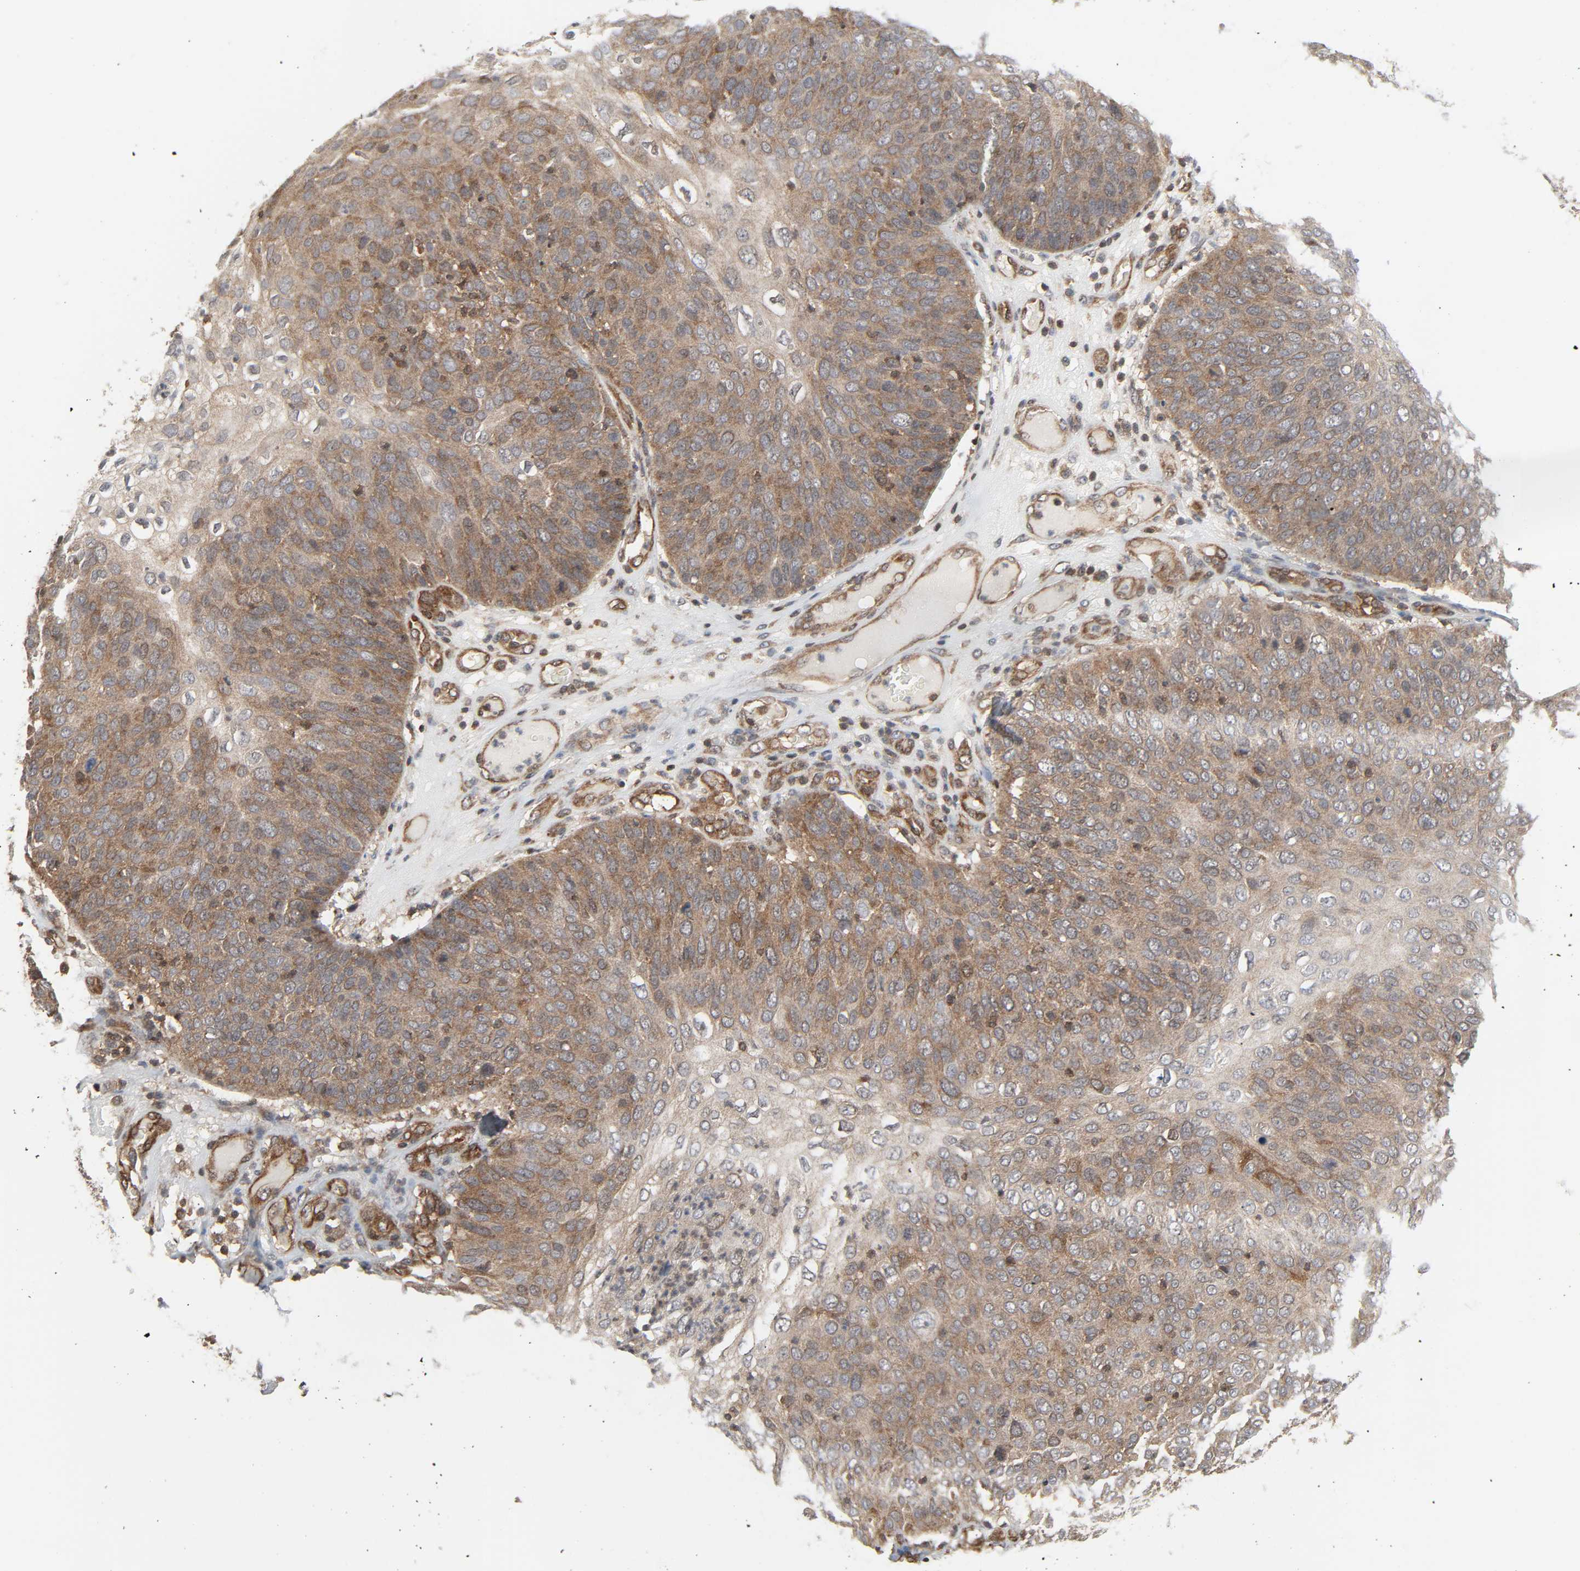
{"staining": {"intensity": "moderate", "quantity": ">75%", "location": "cytoplasmic/membranous"}, "tissue": "skin cancer", "cell_type": "Tumor cells", "image_type": "cancer", "snomed": [{"axis": "morphology", "description": "Squamous cell carcinoma, NOS"}, {"axis": "topography", "description": "Skin"}], "caption": "Squamous cell carcinoma (skin) tissue demonstrates moderate cytoplasmic/membranous staining in about >75% of tumor cells, visualized by immunohistochemistry. The protein of interest is stained brown, and the nuclei are stained in blue (DAB IHC with brightfield microscopy, high magnification).", "gene": "GSK3A", "patient": {"sex": "male", "age": 87}}